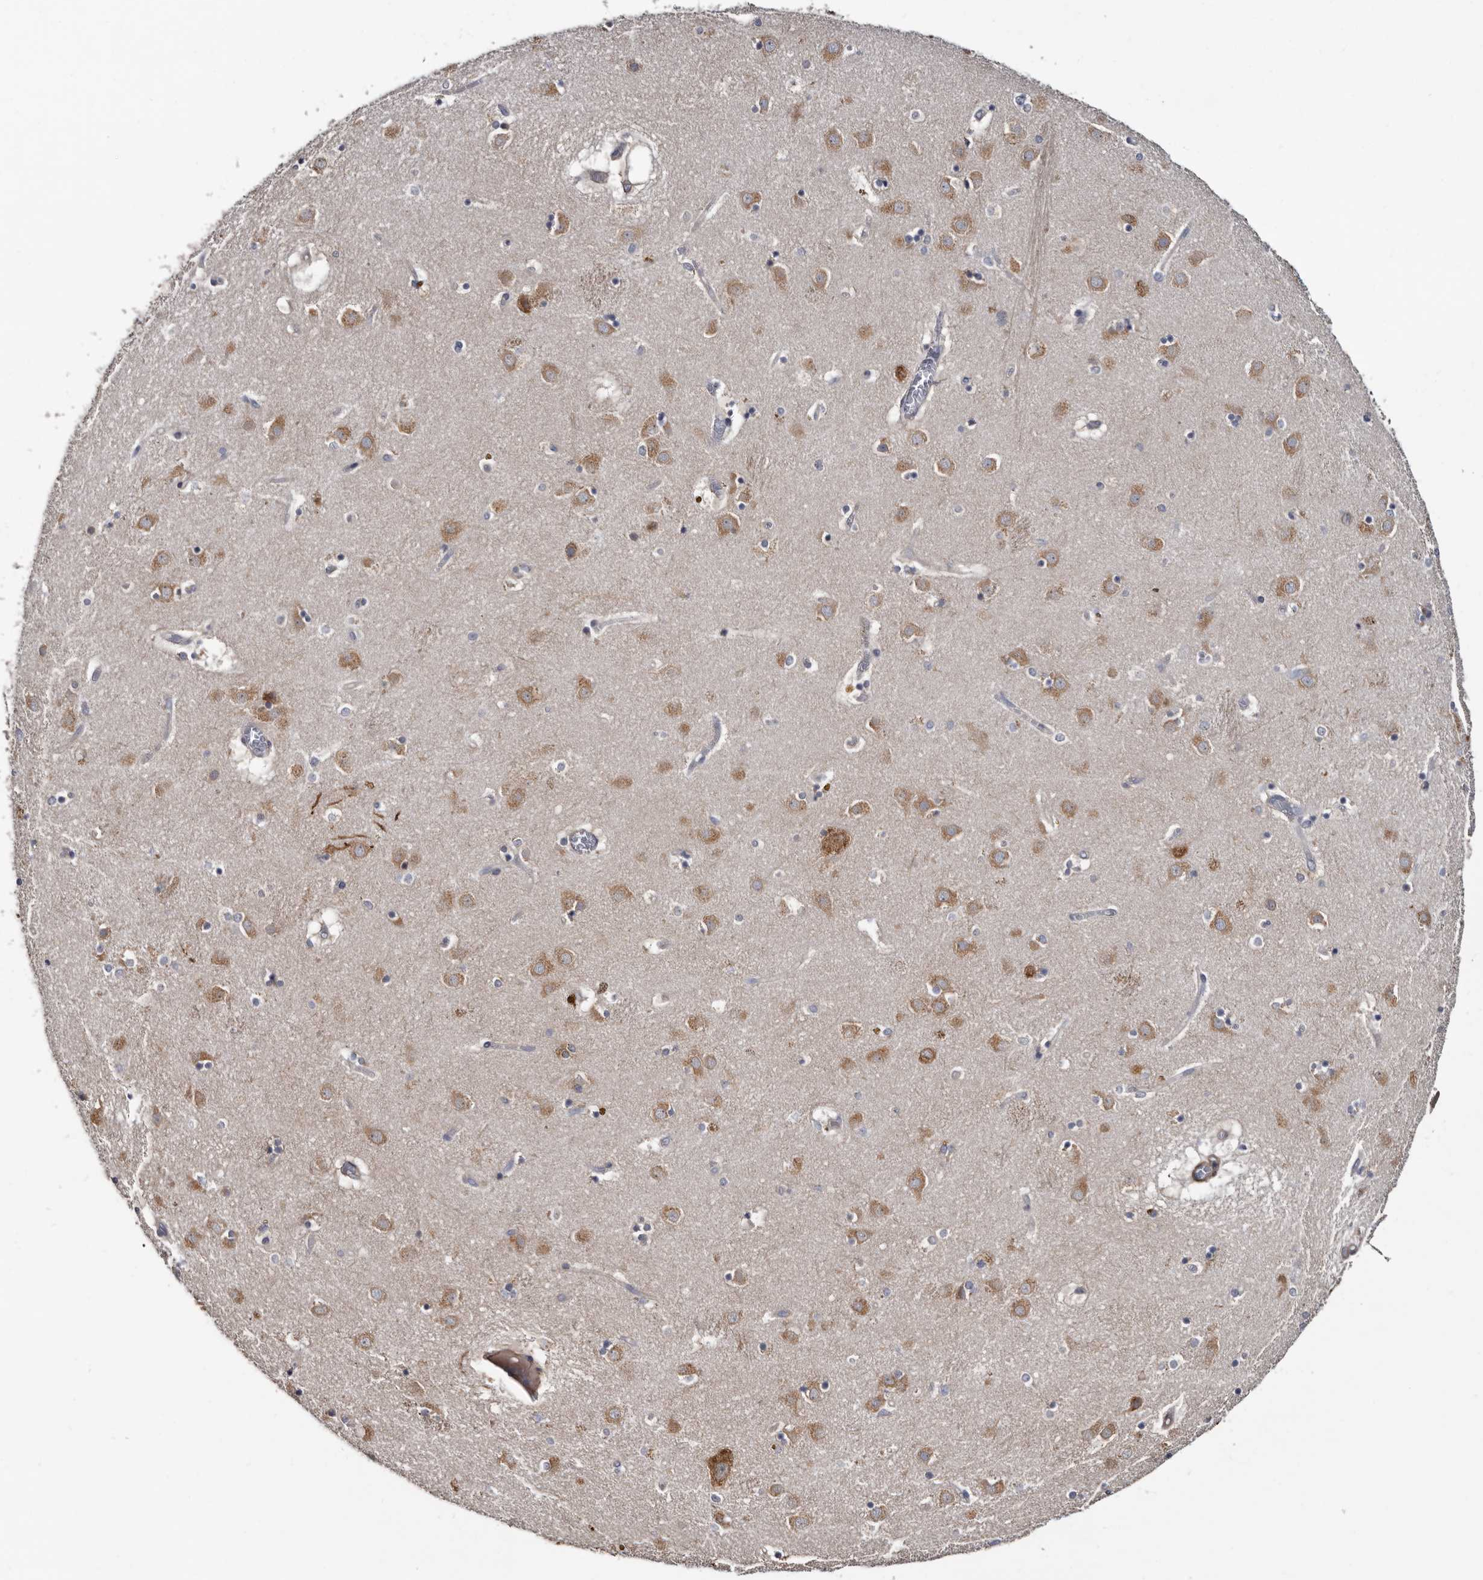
{"staining": {"intensity": "negative", "quantity": "none", "location": "none"}, "tissue": "caudate", "cell_type": "Glial cells", "image_type": "normal", "snomed": [{"axis": "morphology", "description": "Normal tissue, NOS"}, {"axis": "topography", "description": "Lateral ventricle wall"}], "caption": "Immunohistochemistry of normal caudate shows no expression in glial cells.", "gene": "IARS1", "patient": {"sex": "male", "age": 70}}